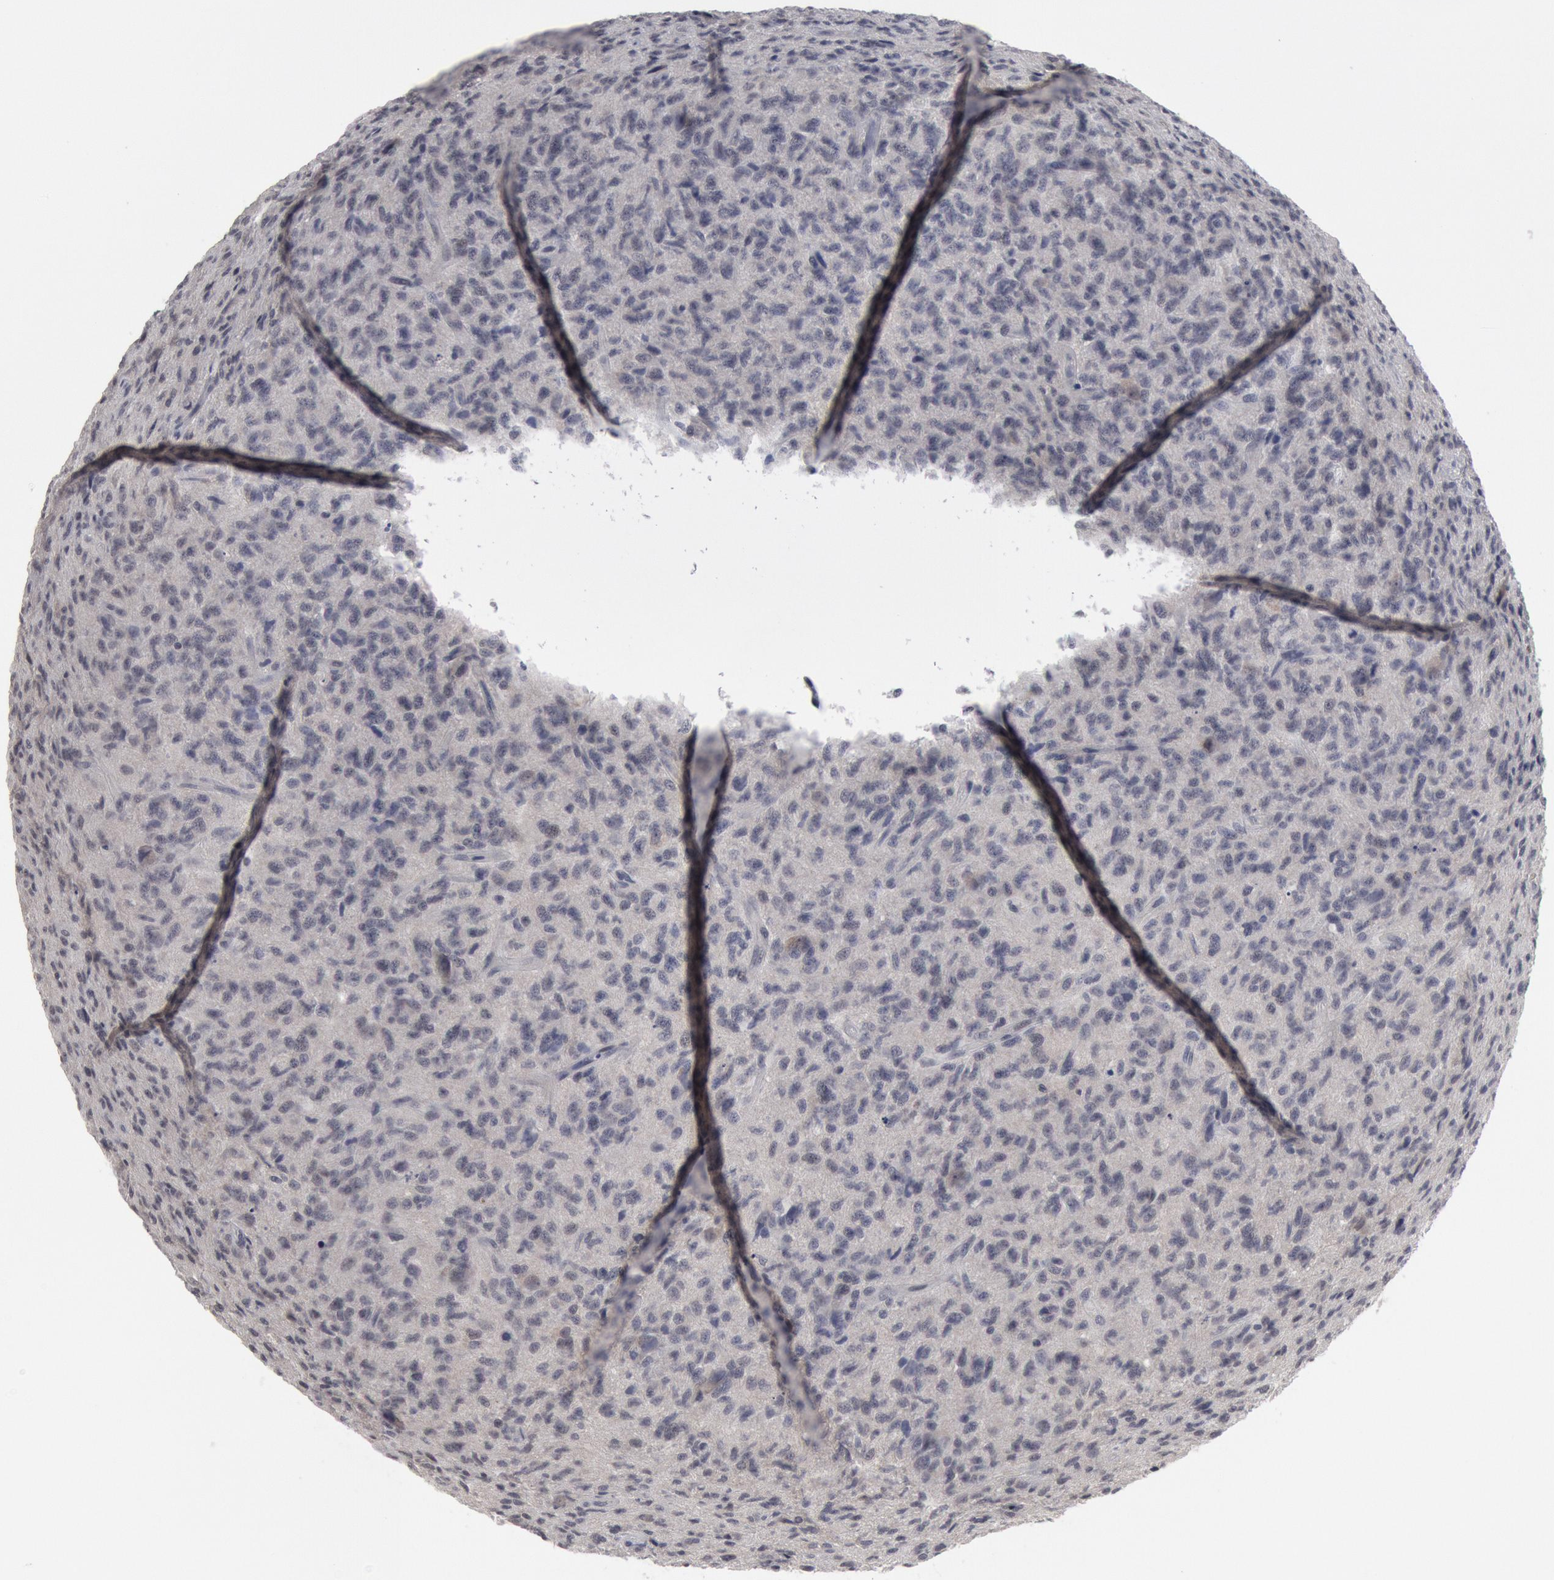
{"staining": {"intensity": "negative", "quantity": "none", "location": "none"}, "tissue": "glioma", "cell_type": "Tumor cells", "image_type": "cancer", "snomed": [{"axis": "morphology", "description": "Glioma, malignant, High grade"}, {"axis": "topography", "description": "Brain"}], "caption": "High magnification brightfield microscopy of glioma stained with DAB (3,3'-diaminobenzidine) (brown) and counterstained with hematoxylin (blue): tumor cells show no significant staining.", "gene": "FOXO1", "patient": {"sex": "male", "age": 36}}